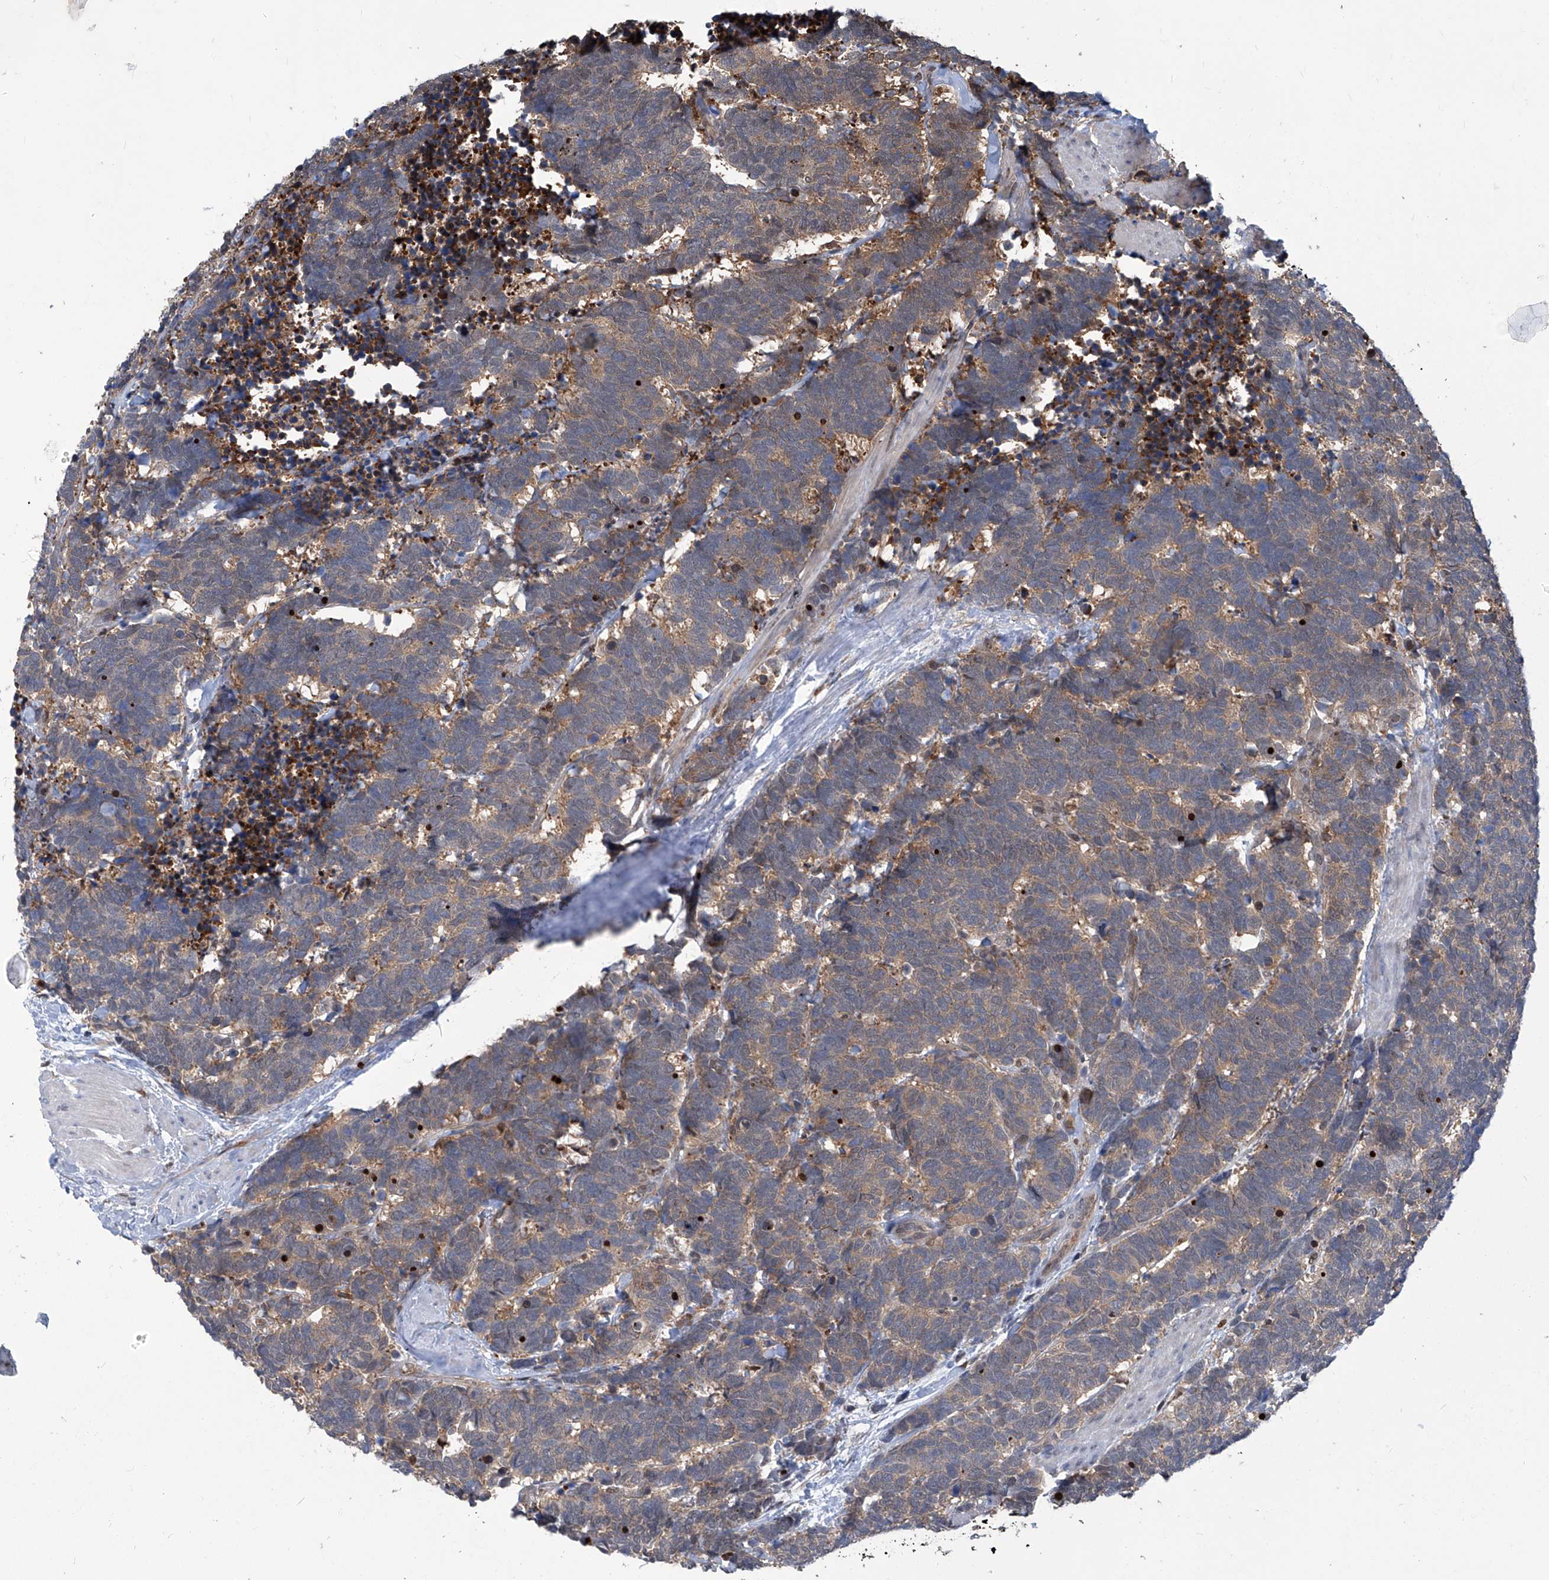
{"staining": {"intensity": "moderate", "quantity": "25%-75%", "location": "cytoplasmic/membranous"}, "tissue": "carcinoid", "cell_type": "Tumor cells", "image_type": "cancer", "snomed": [{"axis": "morphology", "description": "Carcinoma, NOS"}, {"axis": "morphology", "description": "Carcinoid, malignant, NOS"}, {"axis": "topography", "description": "Urinary bladder"}], "caption": "Carcinoma was stained to show a protein in brown. There is medium levels of moderate cytoplasmic/membranous positivity in approximately 25%-75% of tumor cells. The staining was performed using DAB to visualize the protein expression in brown, while the nuclei were stained in blue with hematoxylin (Magnification: 20x).", "gene": "PSMB1", "patient": {"sex": "male", "age": 57}}